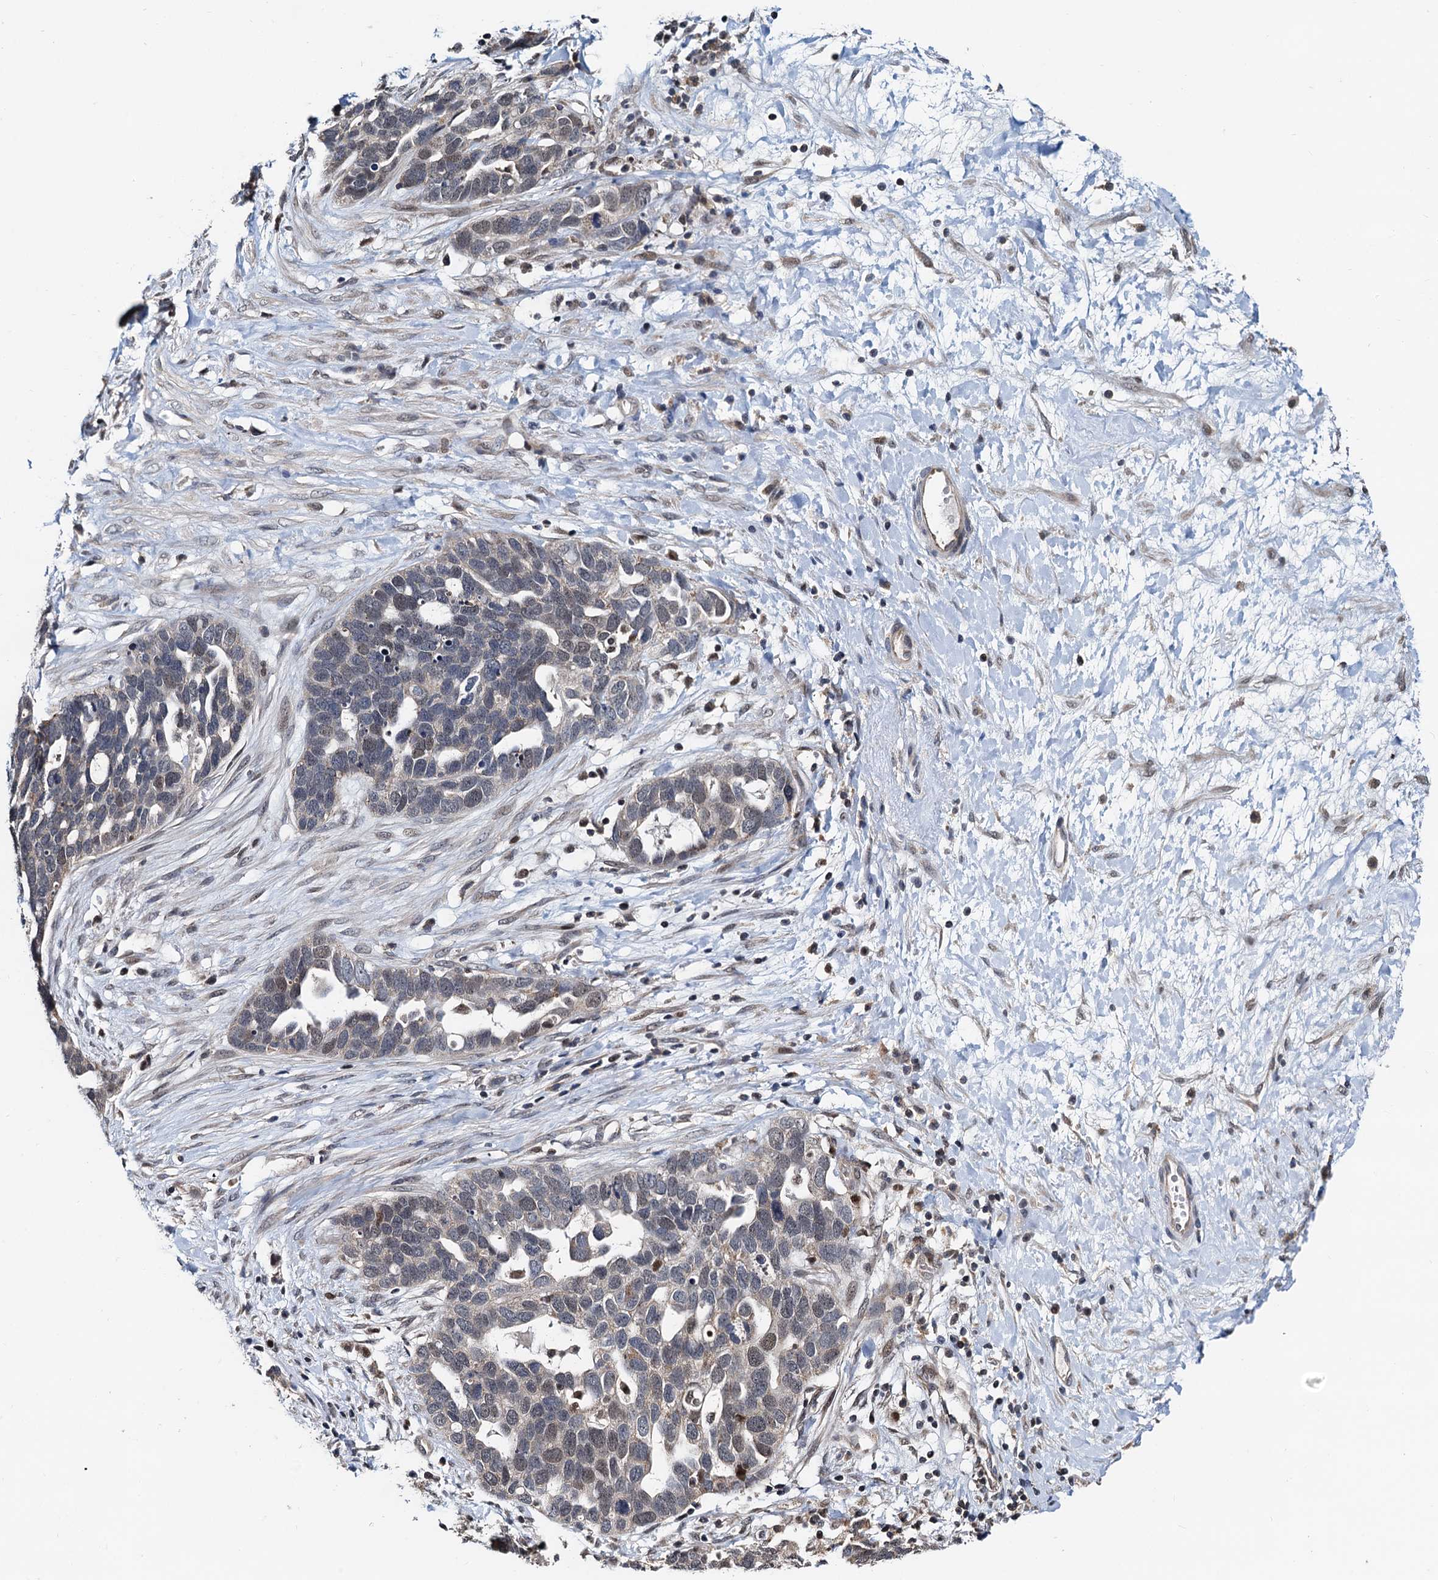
{"staining": {"intensity": "weak", "quantity": "<25%", "location": "nuclear"}, "tissue": "ovarian cancer", "cell_type": "Tumor cells", "image_type": "cancer", "snomed": [{"axis": "morphology", "description": "Cystadenocarcinoma, serous, NOS"}, {"axis": "topography", "description": "Ovary"}], "caption": "DAB (3,3'-diaminobenzidine) immunohistochemical staining of human serous cystadenocarcinoma (ovarian) reveals no significant expression in tumor cells.", "gene": "MCMBP", "patient": {"sex": "female", "age": 54}}